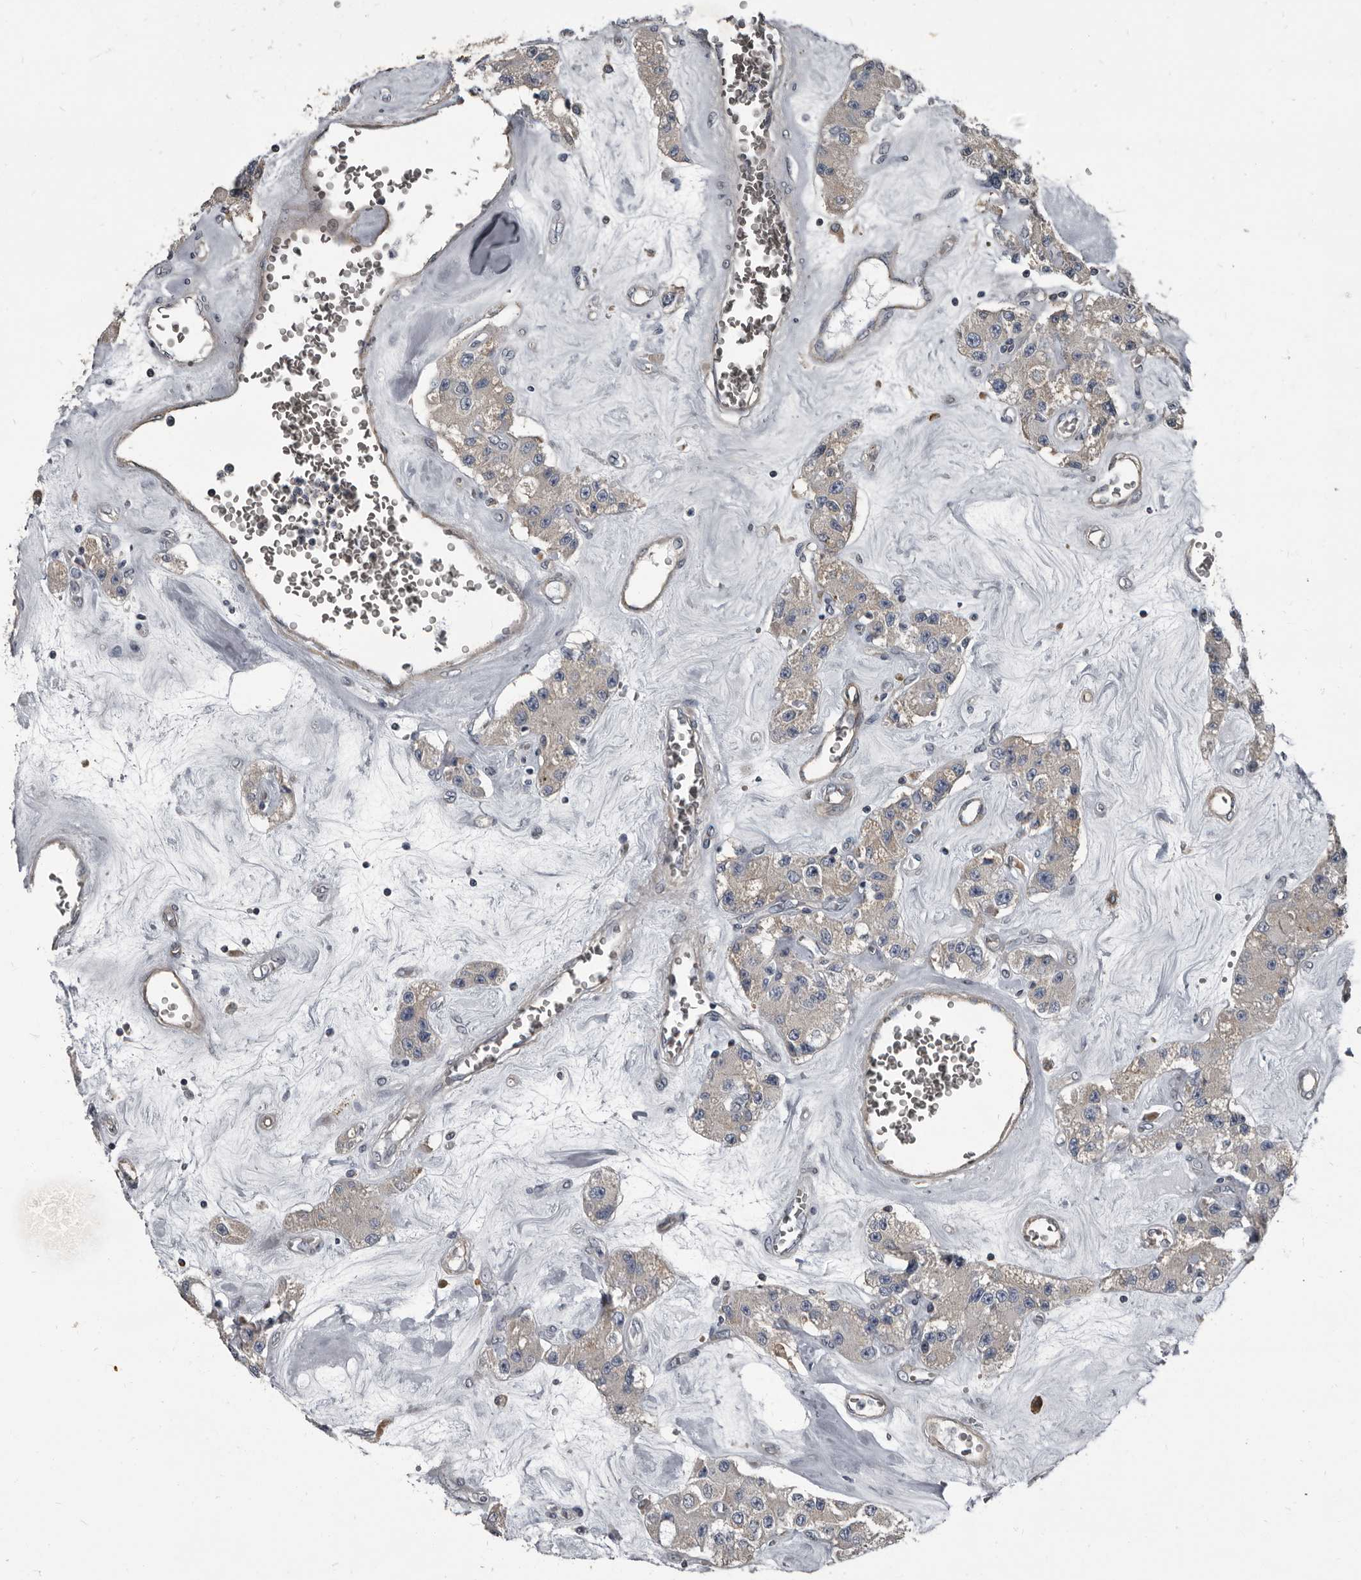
{"staining": {"intensity": "weak", "quantity": "<25%", "location": "cytoplasmic/membranous"}, "tissue": "carcinoid", "cell_type": "Tumor cells", "image_type": "cancer", "snomed": [{"axis": "morphology", "description": "Carcinoid, malignant, NOS"}, {"axis": "topography", "description": "Pancreas"}], "caption": "Carcinoid was stained to show a protein in brown. There is no significant staining in tumor cells.", "gene": "TPD52L1", "patient": {"sex": "male", "age": 41}}